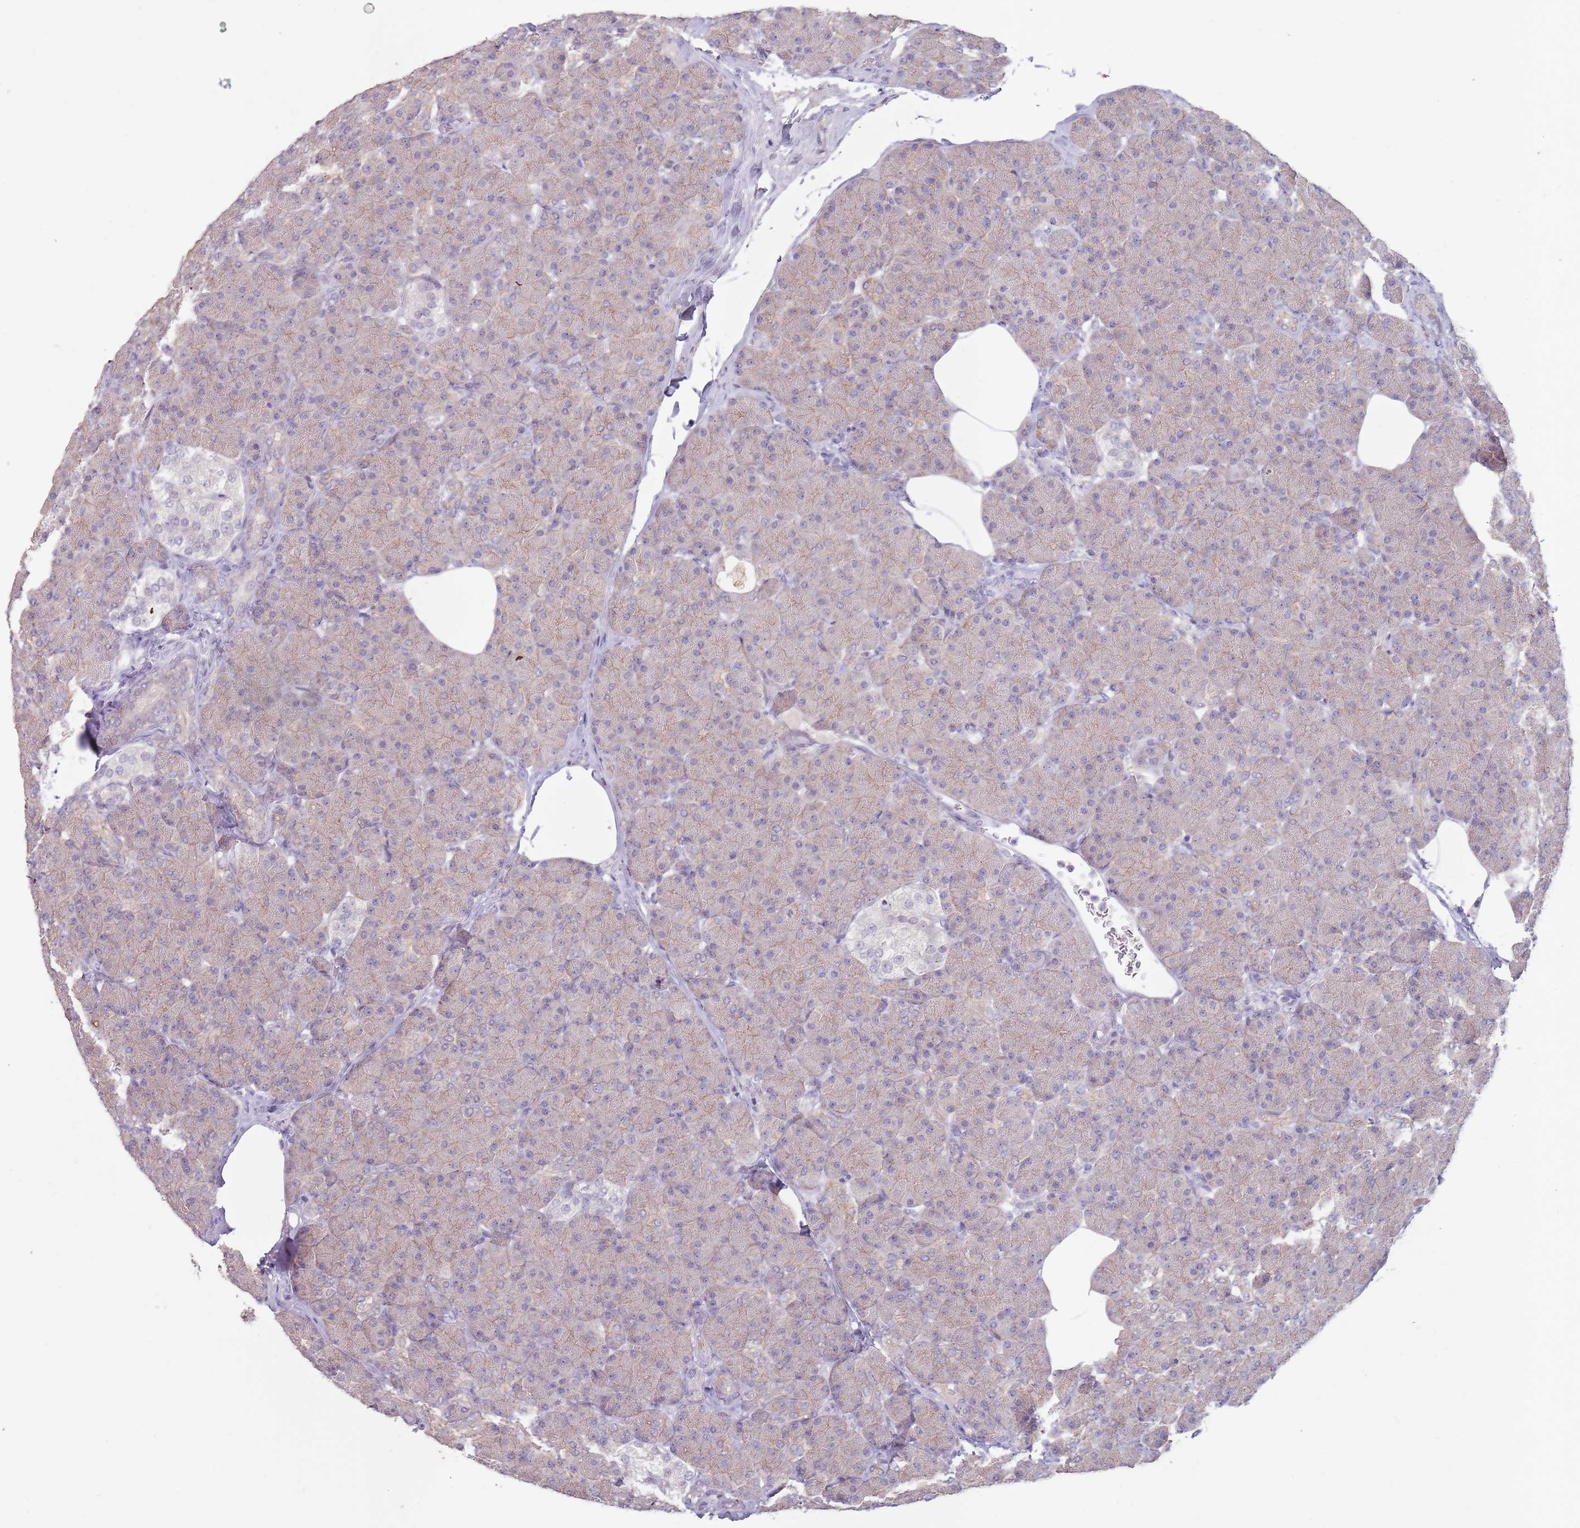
{"staining": {"intensity": "weak", "quantity": "25%-75%", "location": "cytoplasmic/membranous"}, "tissue": "pancreas", "cell_type": "Exocrine glandular cells", "image_type": "normal", "snomed": [{"axis": "morphology", "description": "Normal tissue, NOS"}, {"axis": "topography", "description": "Pancreas"}], "caption": "Unremarkable pancreas displays weak cytoplasmic/membranous positivity in approximately 25%-75% of exocrine glandular cells, visualized by immunohistochemistry. The staining was performed using DAB, with brown indicating positive protein expression. Nuclei are stained blue with hematoxylin.", "gene": "STYK1", "patient": {"sex": "female", "age": 43}}